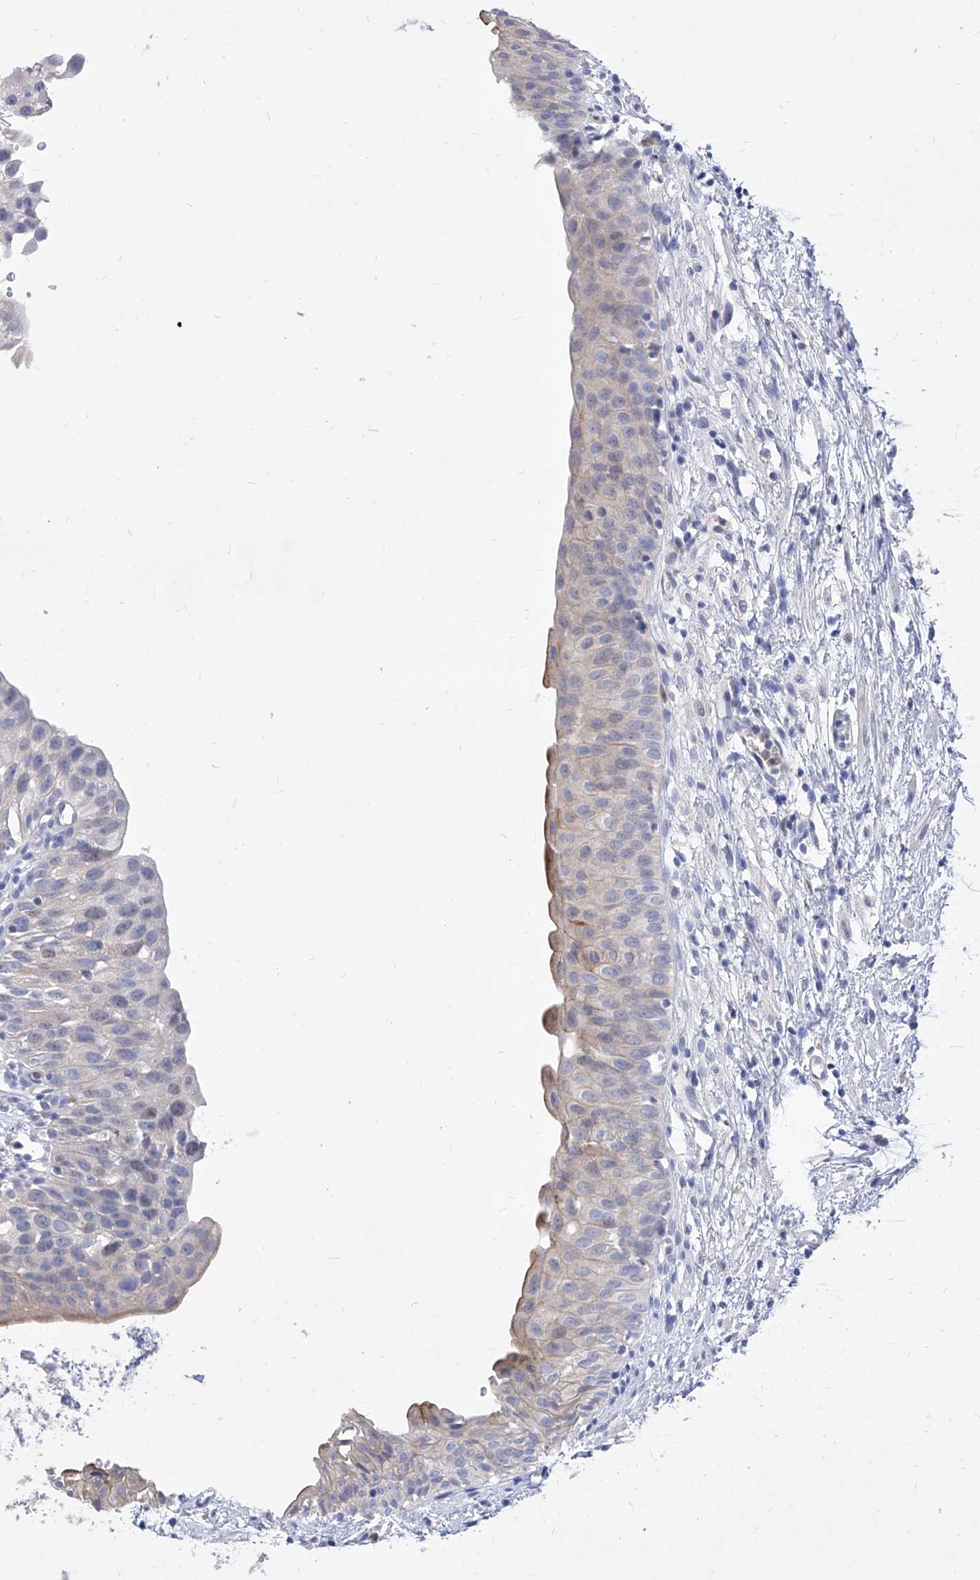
{"staining": {"intensity": "moderate", "quantity": "<25%", "location": "cytoplasmic/membranous"}, "tissue": "urinary bladder", "cell_type": "Urothelial cells", "image_type": "normal", "snomed": [{"axis": "morphology", "description": "Normal tissue, NOS"}, {"axis": "topography", "description": "Urinary bladder"}], "caption": "A brown stain shows moderate cytoplasmic/membranous staining of a protein in urothelial cells of benign human urinary bladder.", "gene": "VAX1", "patient": {"sex": "male", "age": 51}}